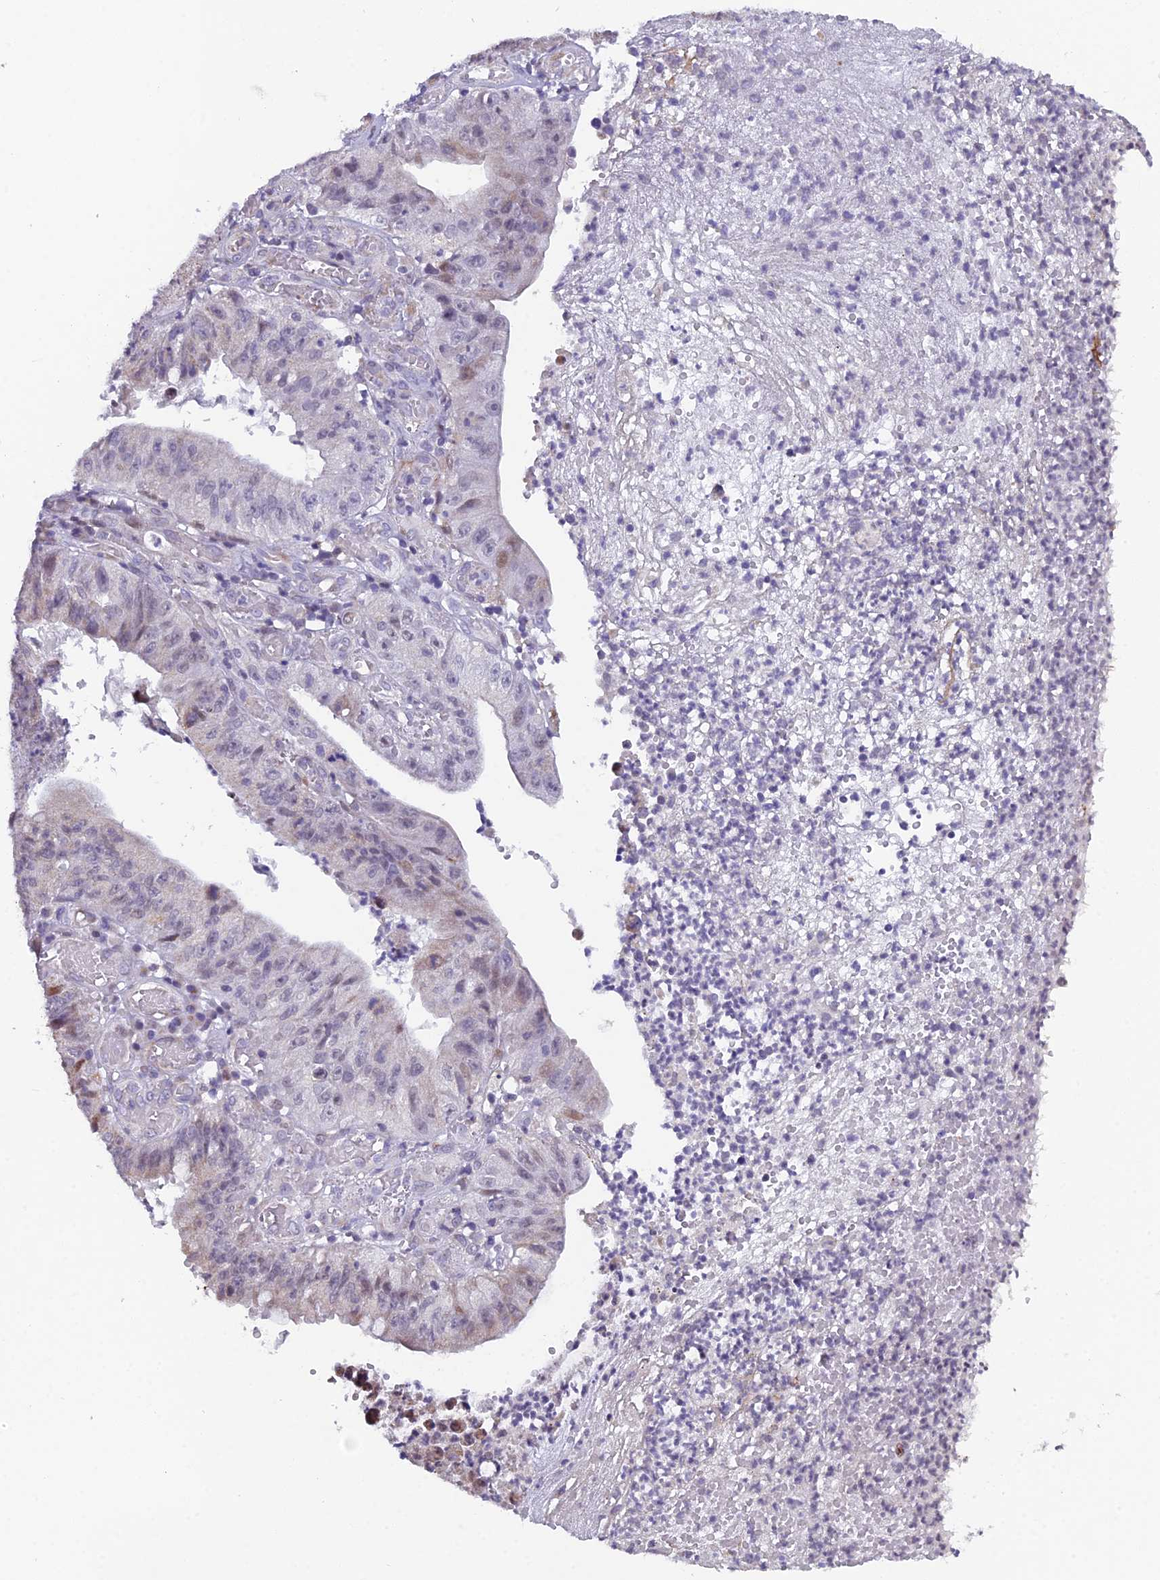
{"staining": {"intensity": "negative", "quantity": "none", "location": "none"}, "tissue": "stomach cancer", "cell_type": "Tumor cells", "image_type": "cancer", "snomed": [{"axis": "morphology", "description": "Adenocarcinoma, NOS"}, {"axis": "topography", "description": "Stomach"}], "caption": "IHC micrograph of neoplastic tissue: human stomach cancer stained with DAB exhibits no significant protein expression in tumor cells.", "gene": "XKR9", "patient": {"sex": "male", "age": 59}}